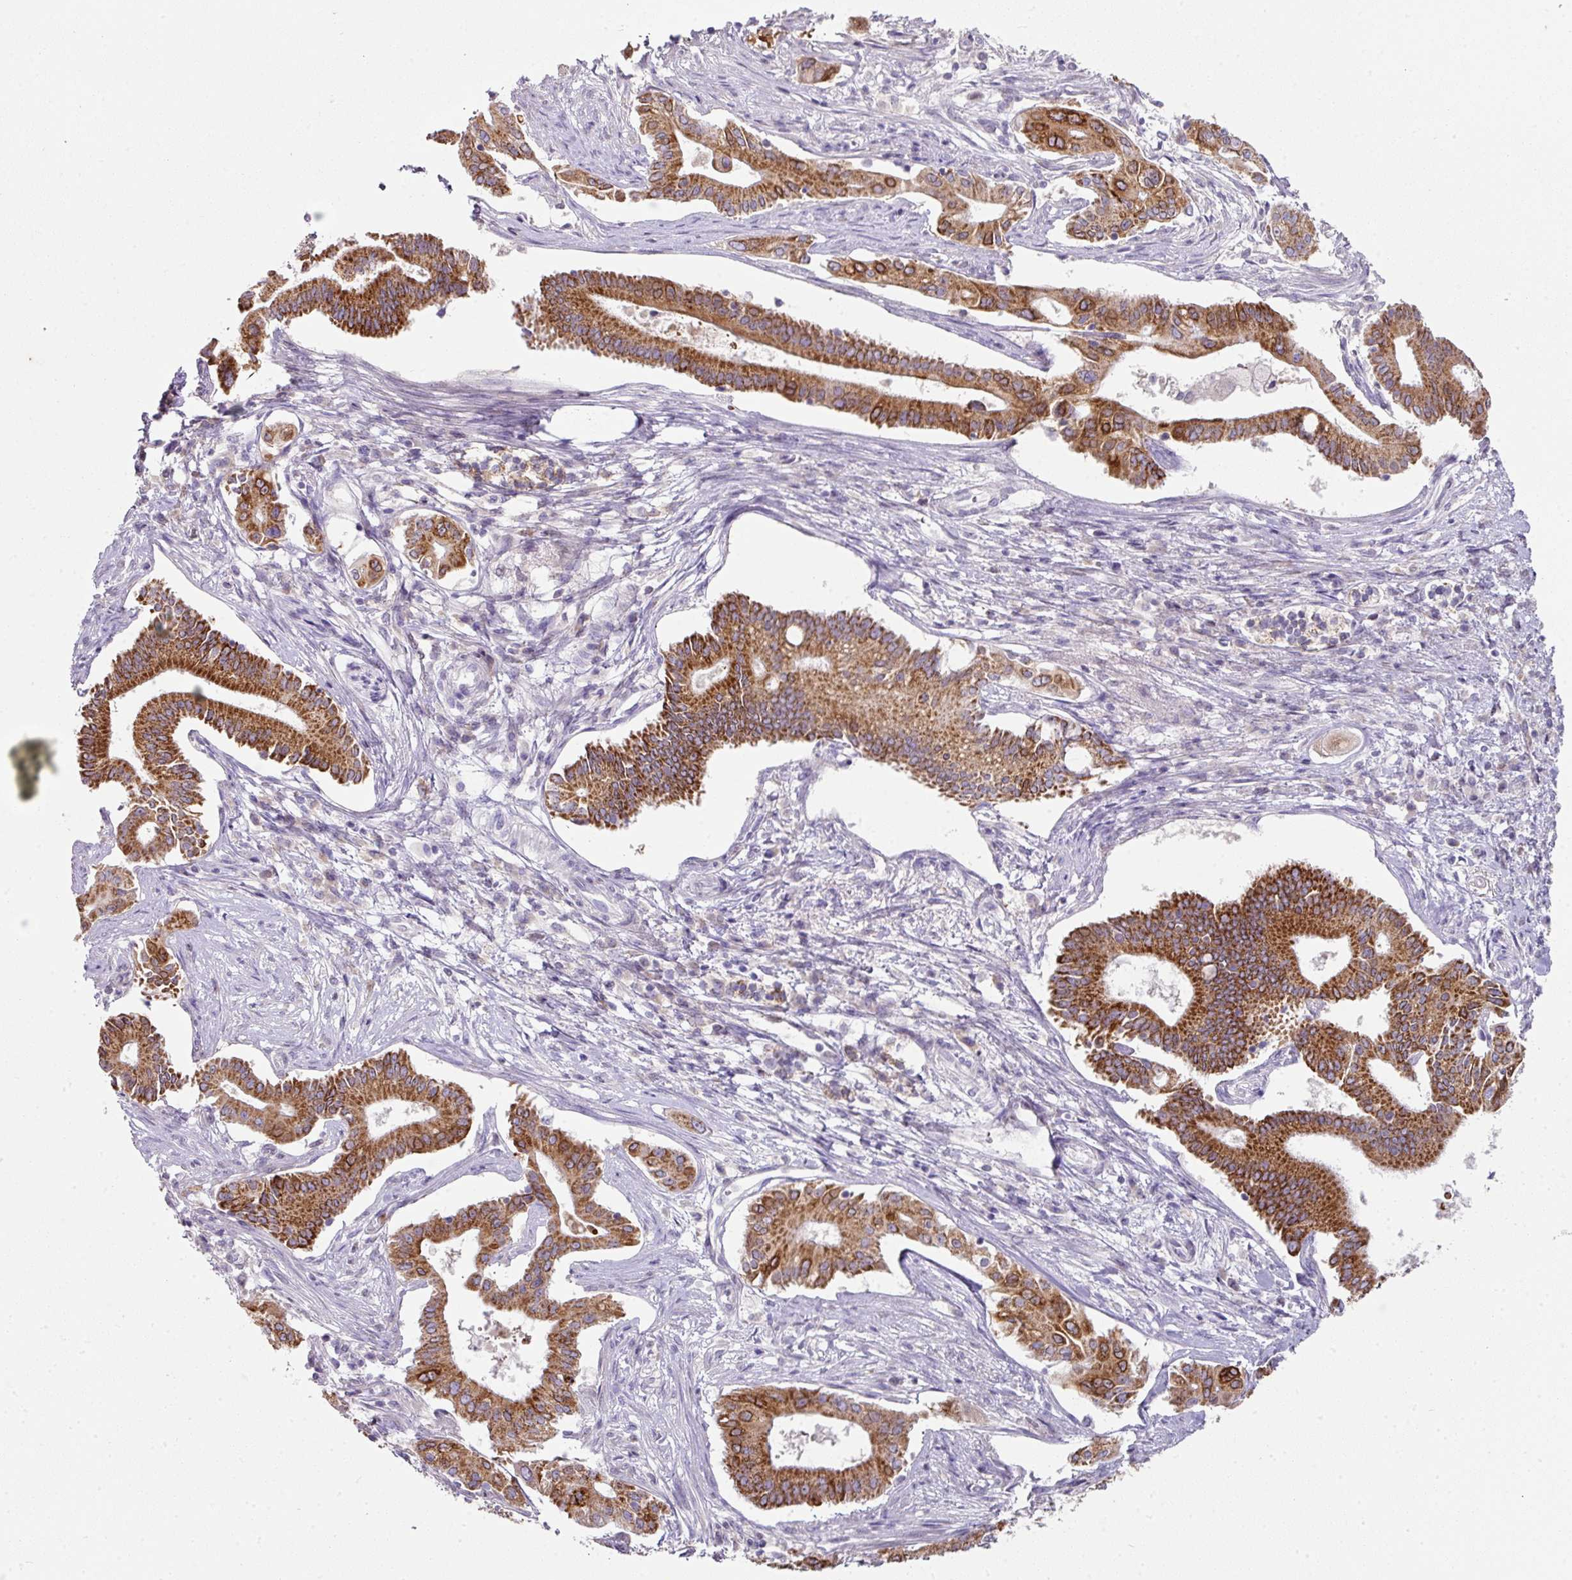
{"staining": {"intensity": "strong", "quantity": ">75%", "location": "cytoplasmic/membranous"}, "tissue": "pancreatic cancer", "cell_type": "Tumor cells", "image_type": "cancer", "snomed": [{"axis": "morphology", "description": "Adenocarcinoma, NOS"}, {"axis": "topography", "description": "Pancreas"}], "caption": "Pancreatic adenocarcinoma tissue reveals strong cytoplasmic/membranous staining in about >75% of tumor cells", "gene": "ANKRD18A", "patient": {"sex": "female", "age": 68}}